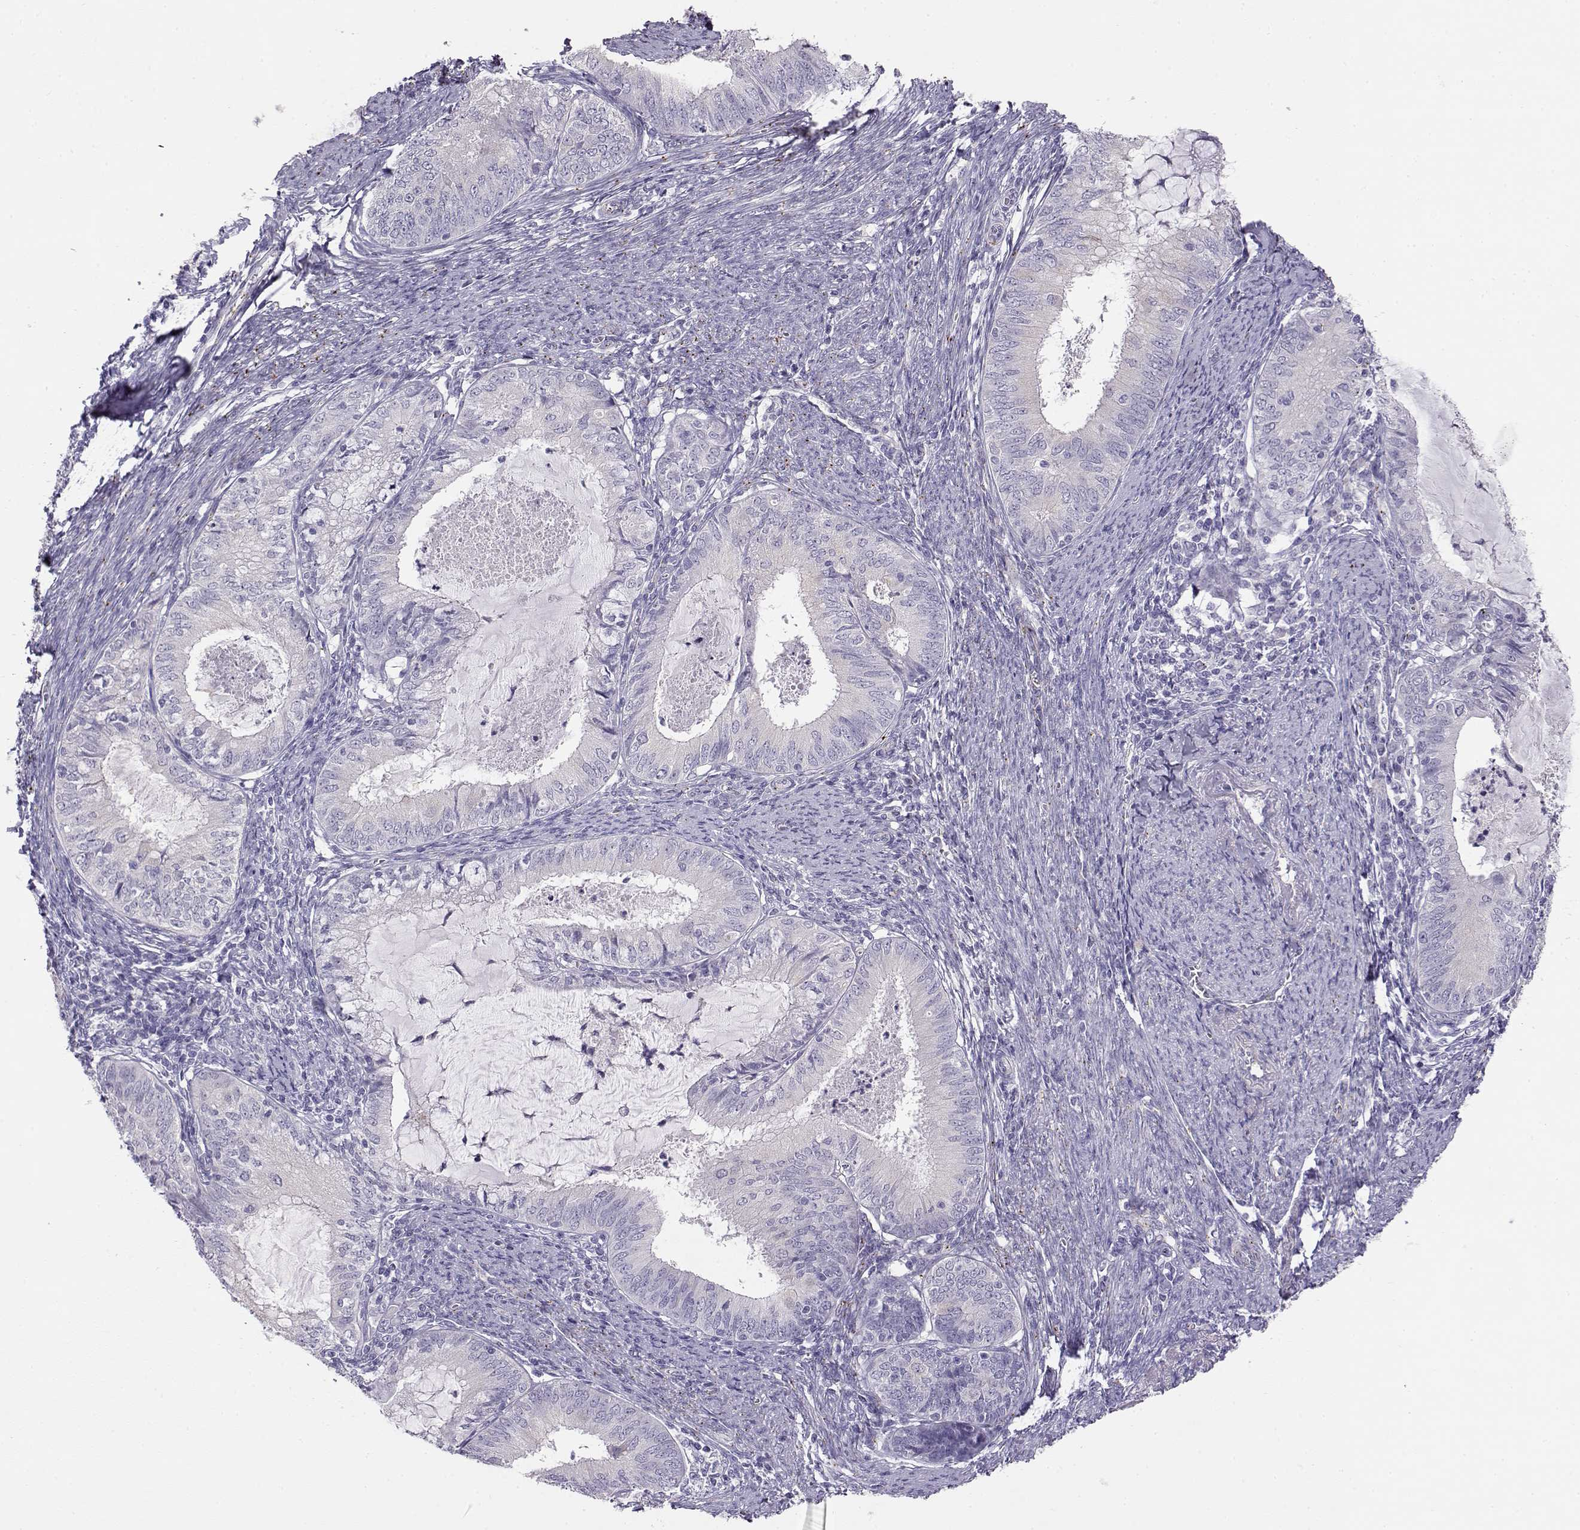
{"staining": {"intensity": "negative", "quantity": "none", "location": "none"}, "tissue": "endometrial cancer", "cell_type": "Tumor cells", "image_type": "cancer", "snomed": [{"axis": "morphology", "description": "Adenocarcinoma, NOS"}, {"axis": "topography", "description": "Endometrium"}], "caption": "This is a histopathology image of IHC staining of endometrial cancer (adenocarcinoma), which shows no expression in tumor cells. Nuclei are stained in blue.", "gene": "ENDOU", "patient": {"sex": "female", "age": 57}}